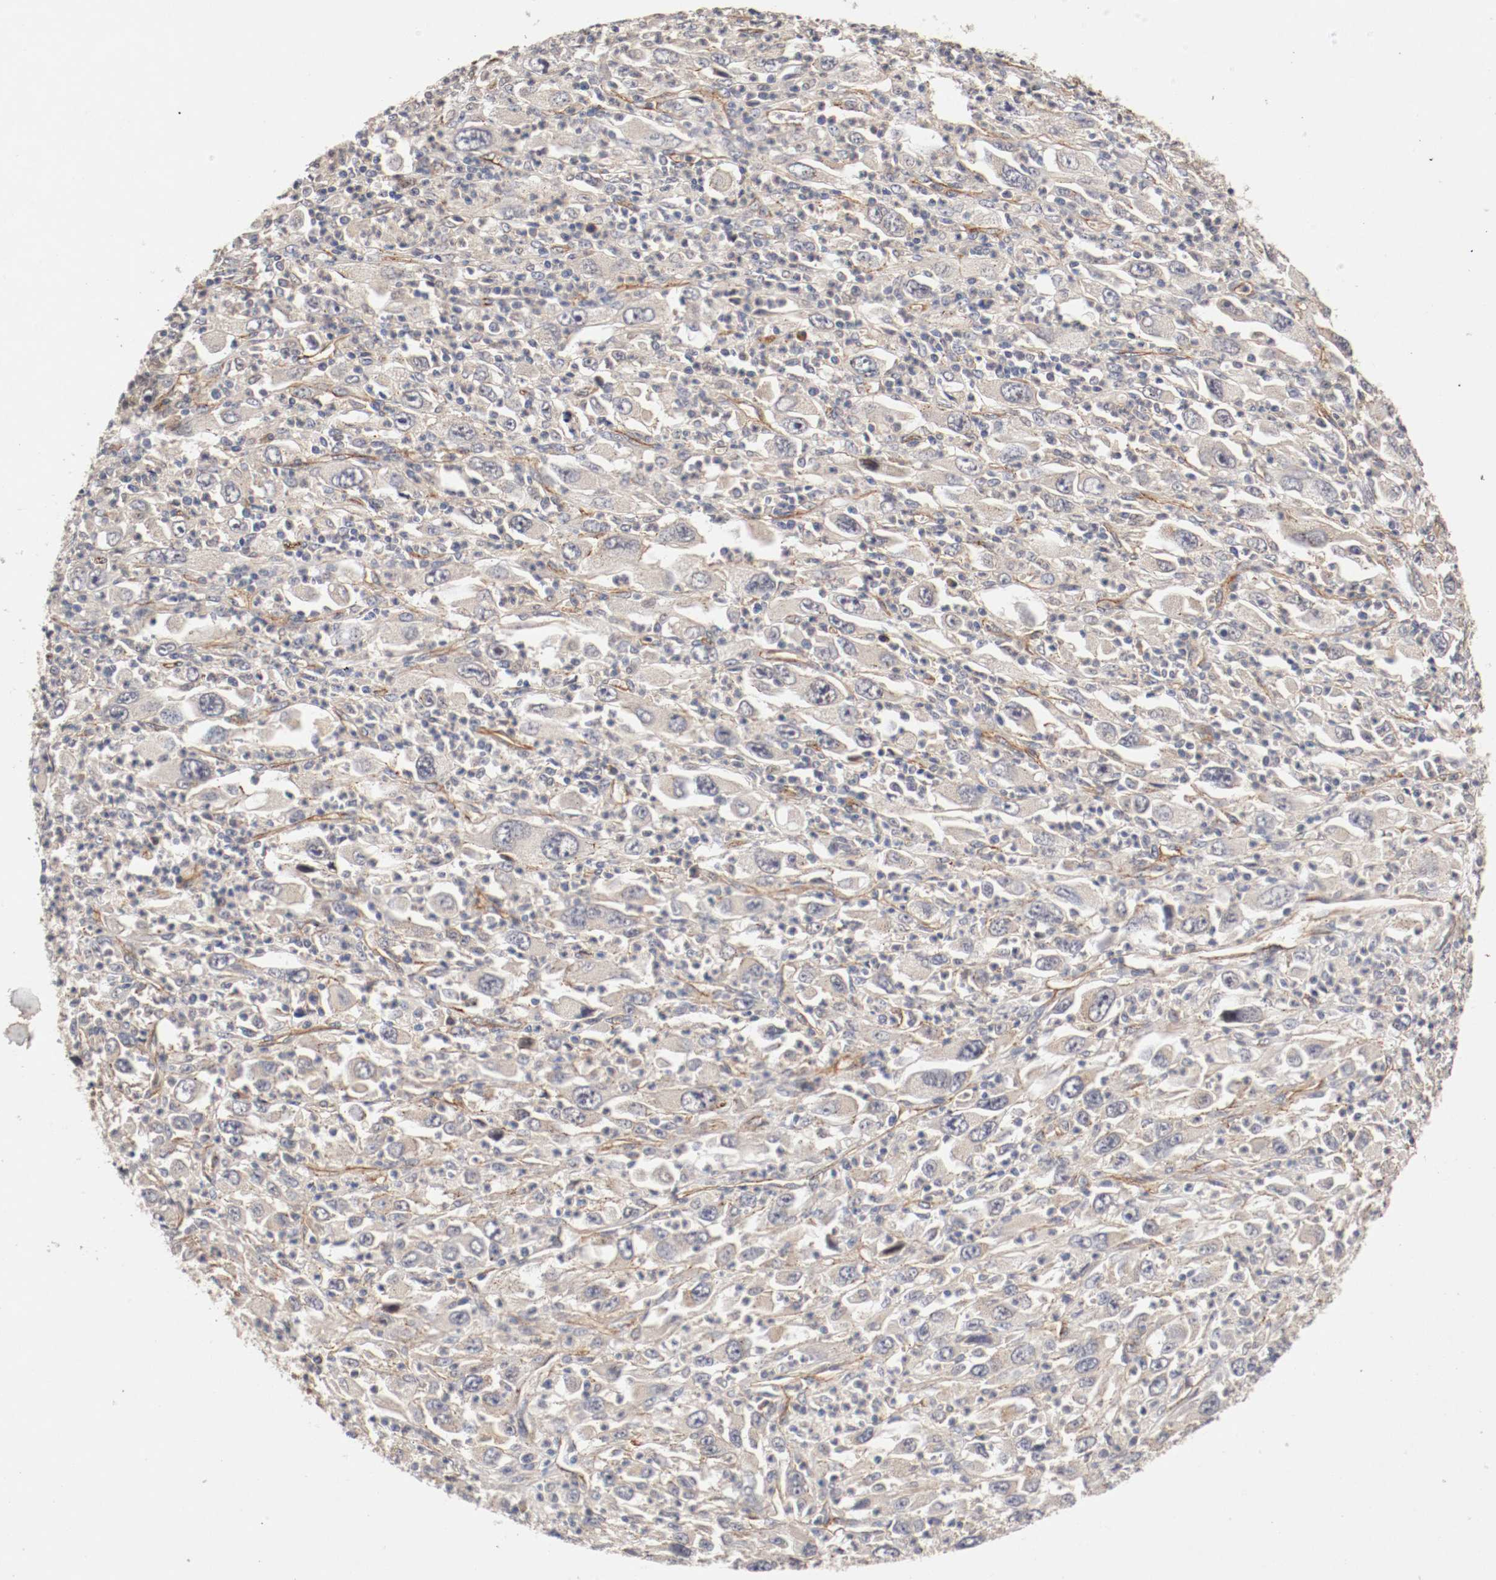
{"staining": {"intensity": "negative", "quantity": "none", "location": "none"}, "tissue": "melanoma", "cell_type": "Tumor cells", "image_type": "cancer", "snomed": [{"axis": "morphology", "description": "Malignant melanoma, Metastatic site"}, {"axis": "topography", "description": "Skin"}], "caption": "Tumor cells are negative for brown protein staining in malignant melanoma (metastatic site). (IHC, brightfield microscopy, high magnification).", "gene": "TYK2", "patient": {"sex": "female", "age": 56}}